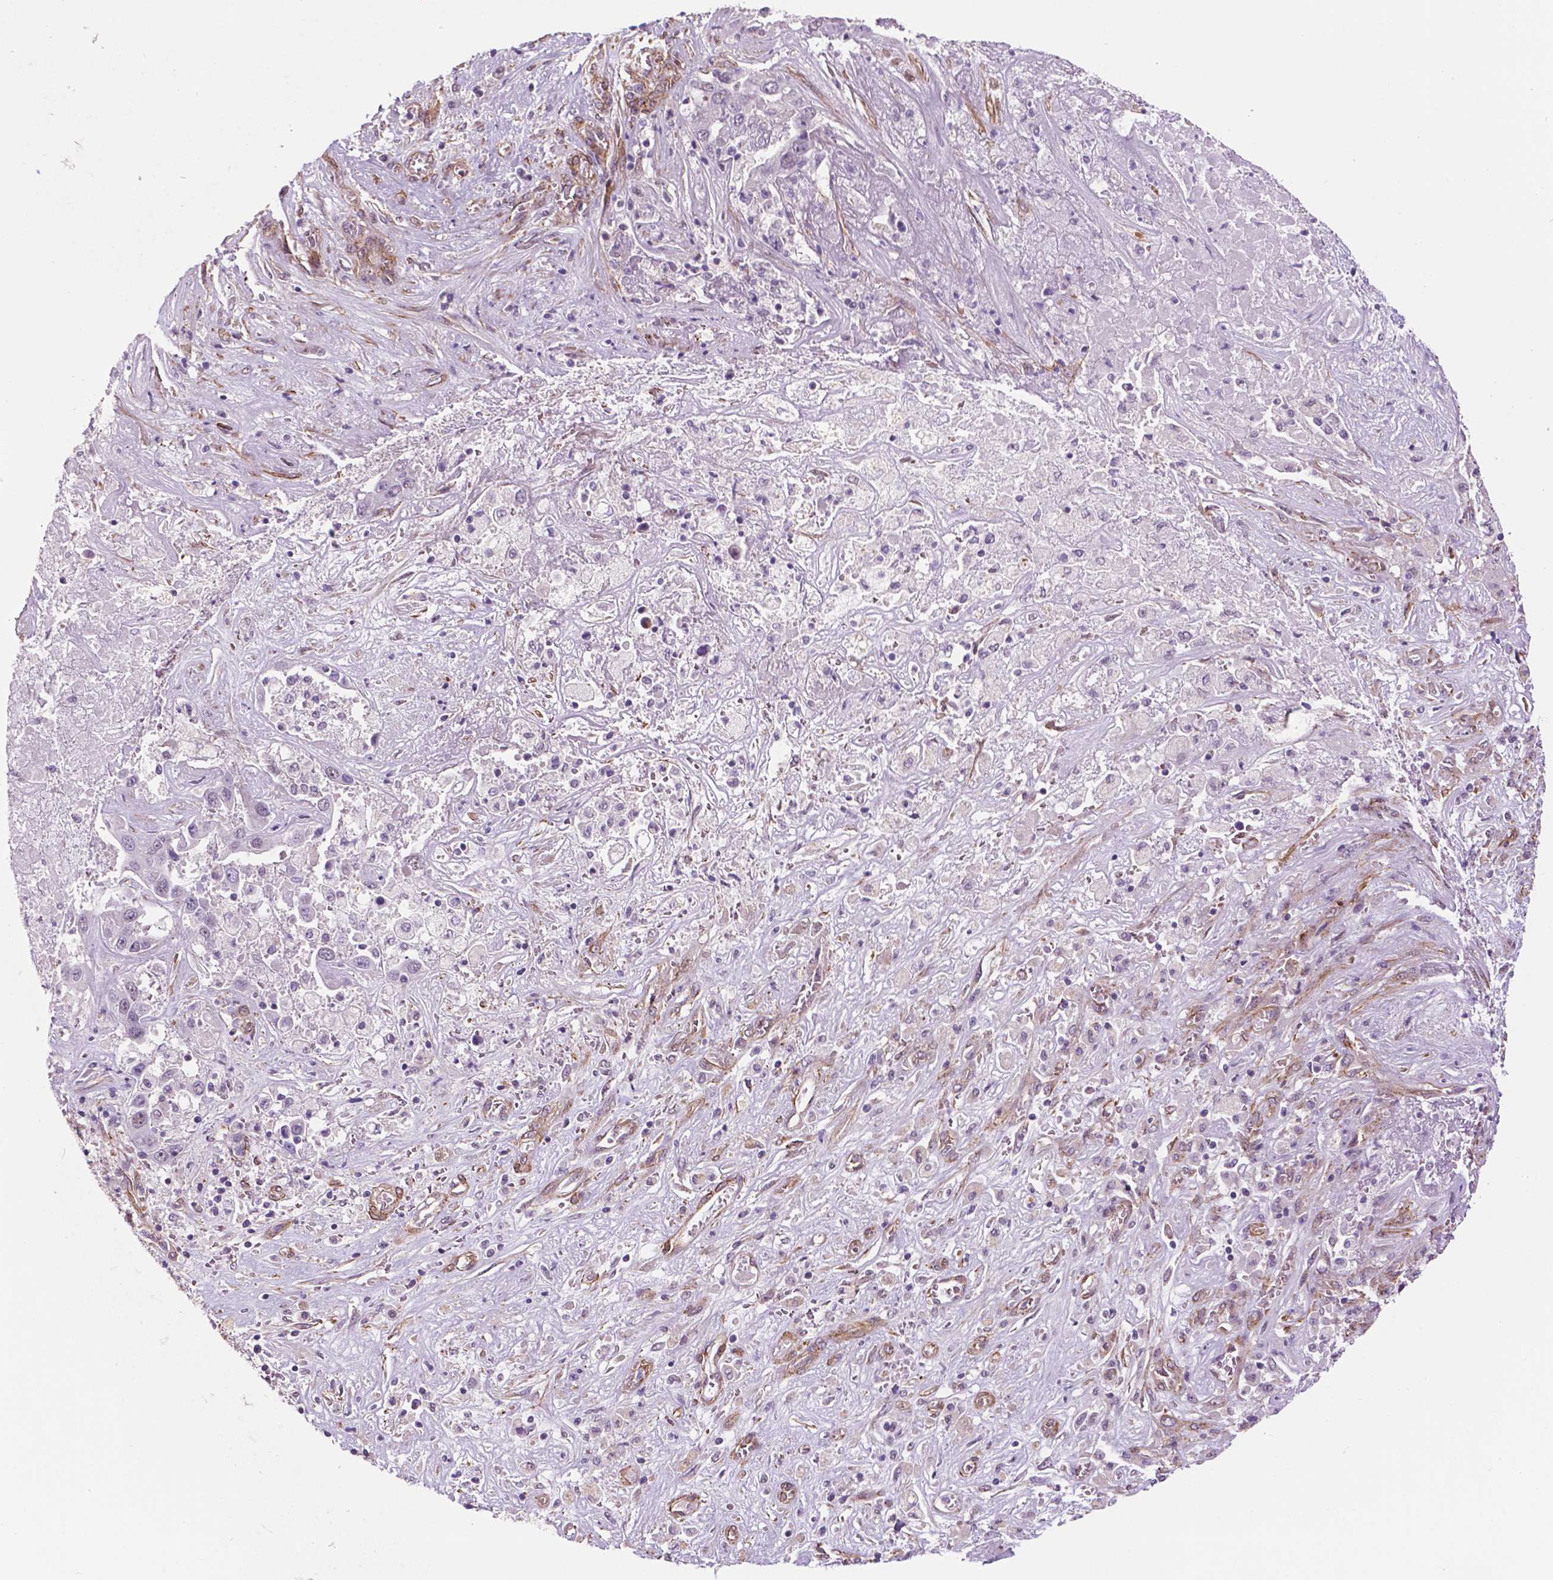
{"staining": {"intensity": "negative", "quantity": "none", "location": "none"}, "tissue": "liver cancer", "cell_type": "Tumor cells", "image_type": "cancer", "snomed": [{"axis": "morphology", "description": "Cholangiocarcinoma"}, {"axis": "topography", "description": "Liver"}], "caption": "Human cholangiocarcinoma (liver) stained for a protein using immunohistochemistry demonstrates no staining in tumor cells.", "gene": "EGFL8", "patient": {"sex": "female", "age": 52}}